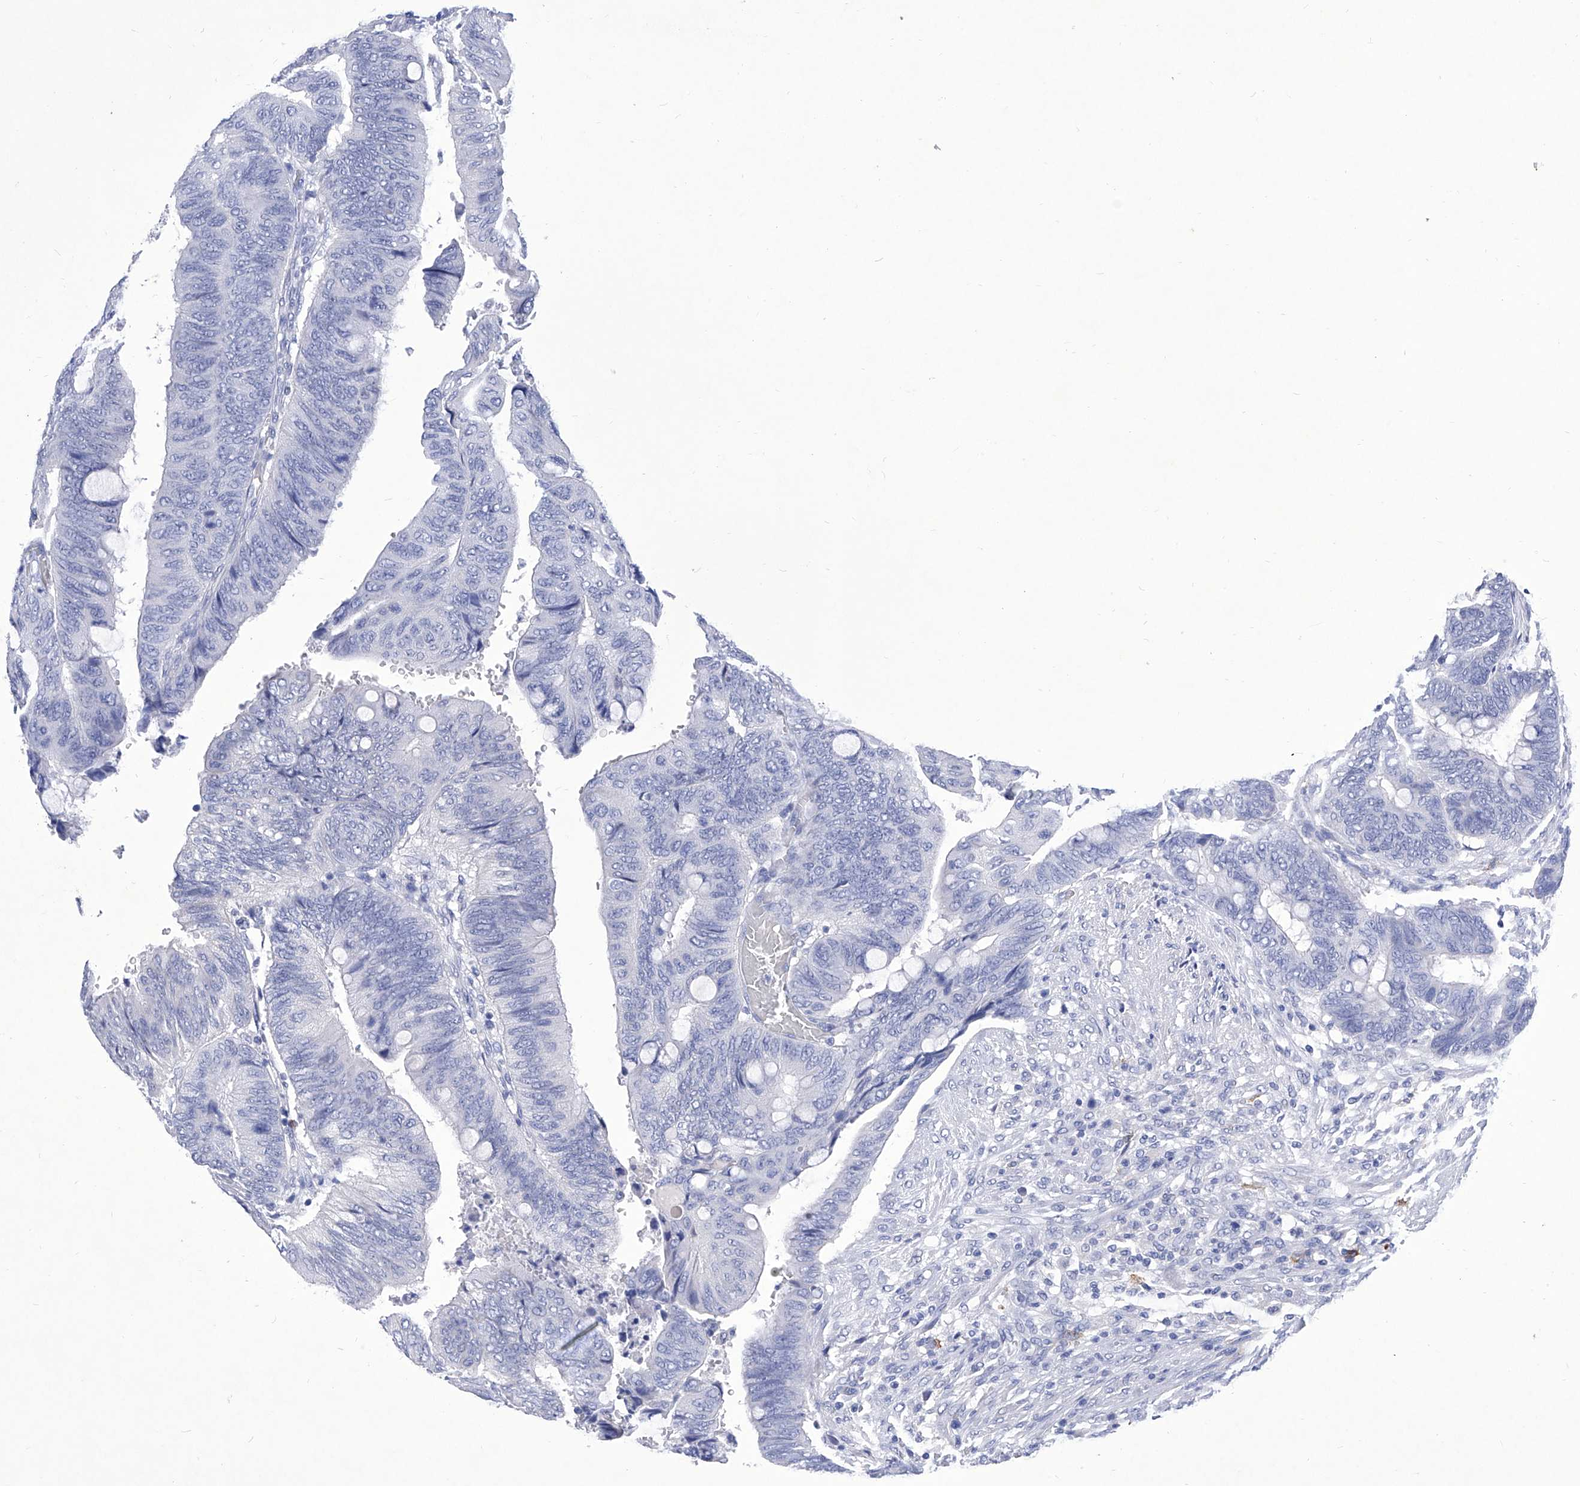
{"staining": {"intensity": "negative", "quantity": "none", "location": "none"}, "tissue": "colorectal cancer", "cell_type": "Tumor cells", "image_type": "cancer", "snomed": [{"axis": "morphology", "description": "Normal tissue, NOS"}, {"axis": "morphology", "description": "Adenocarcinoma, NOS"}, {"axis": "topography", "description": "Rectum"}, {"axis": "topography", "description": "Peripheral nerve tissue"}], "caption": "Tumor cells are negative for protein expression in human colorectal cancer (adenocarcinoma).", "gene": "IFNL2", "patient": {"sex": "male", "age": 92}}